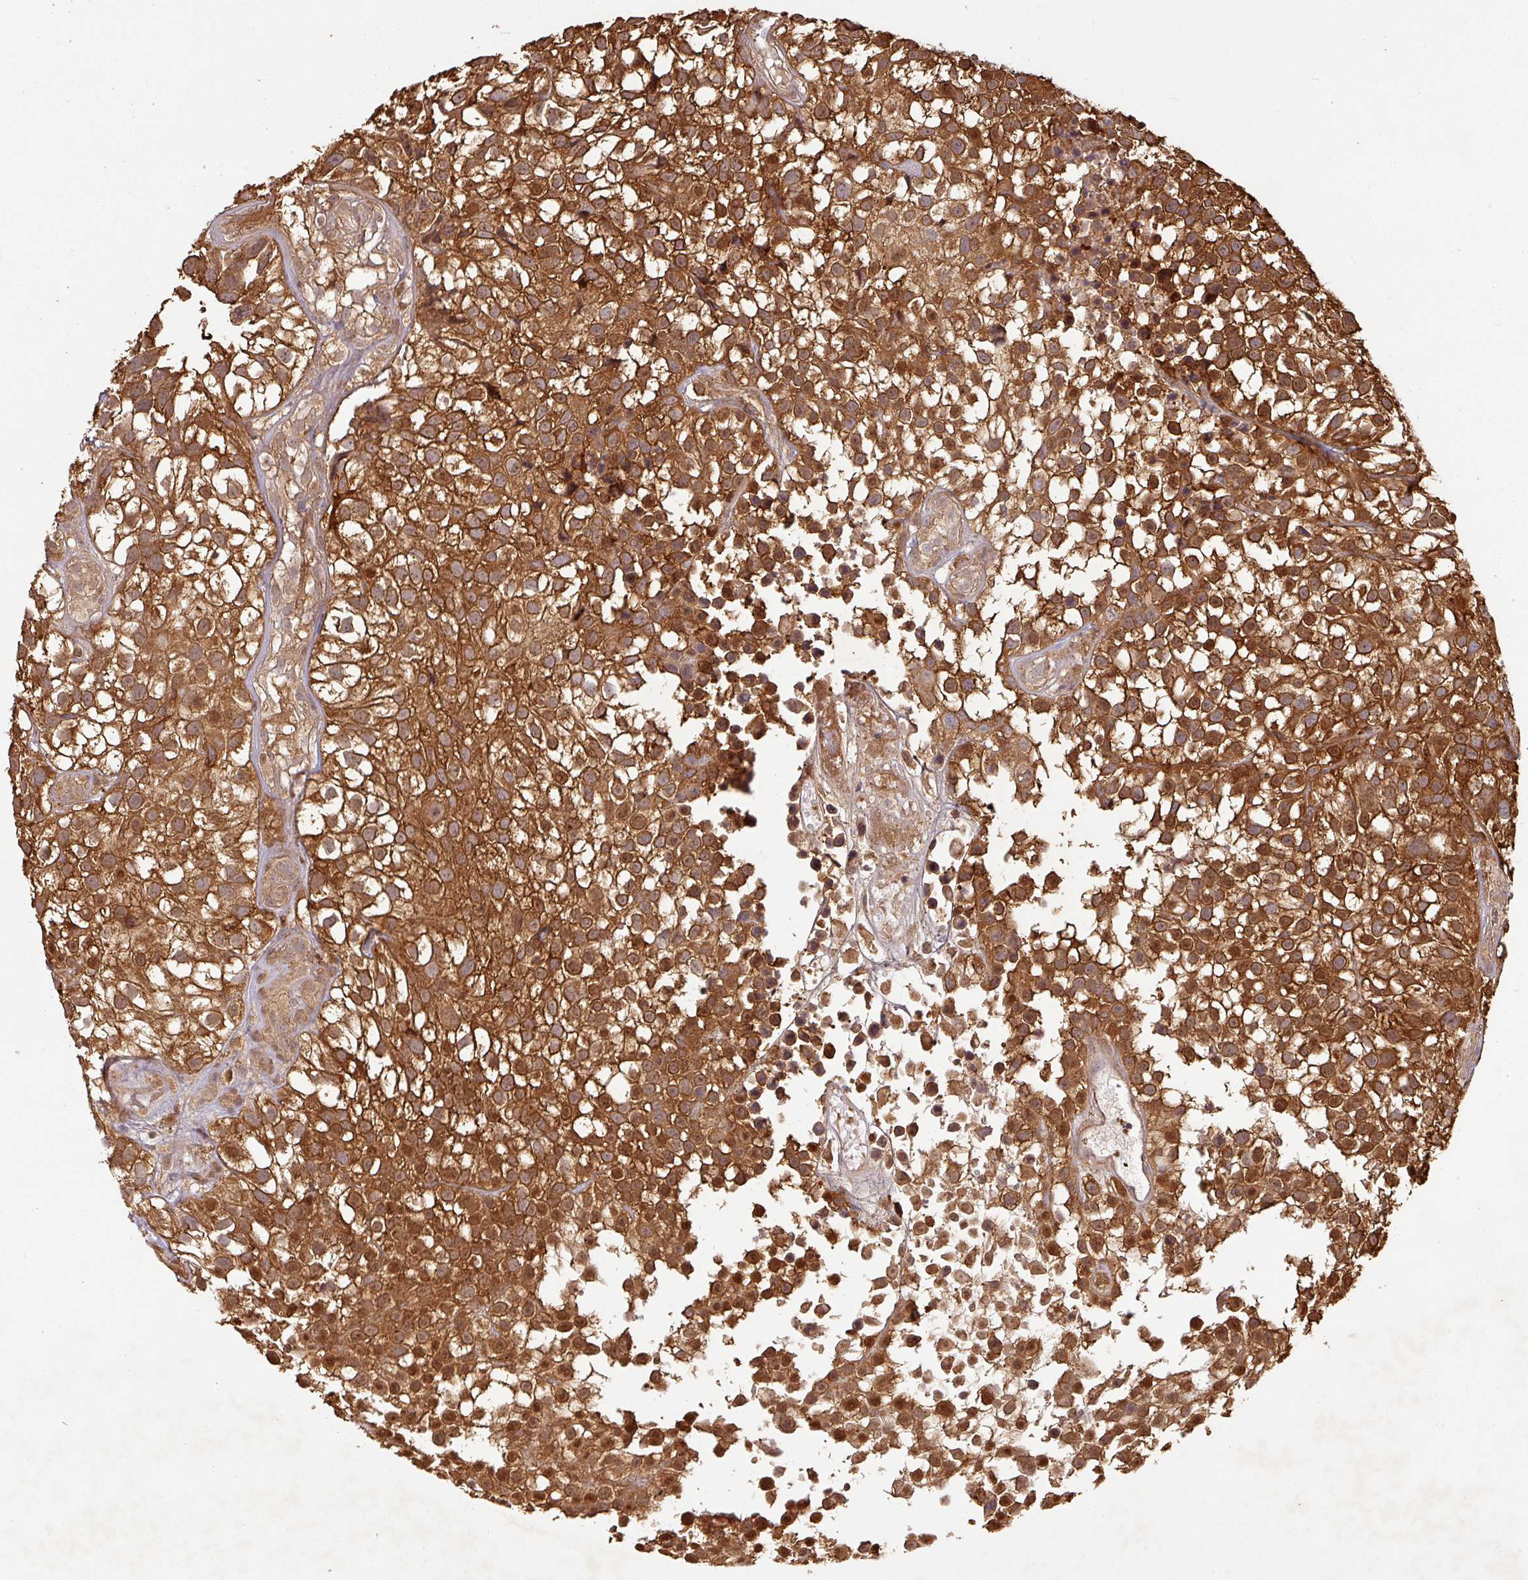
{"staining": {"intensity": "strong", "quantity": ">75%", "location": "cytoplasmic/membranous"}, "tissue": "urothelial cancer", "cell_type": "Tumor cells", "image_type": "cancer", "snomed": [{"axis": "morphology", "description": "Urothelial carcinoma, High grade"}, {"axis": "topography", "description": "Urinary bladder"}], "caption": "Immunohistochemical staining of urothelial cancer displays strong cytoplasmic/membranous protein staining in about >75% of tumor cells. The staining was performed using DAB (3,3'-diaminobenzidine), with brown indicating positive protein expression. Nuclei are stained blue with hematoxylin.", "gene": "ZNF322", "patient": {"sex": "male", "age": 56}}